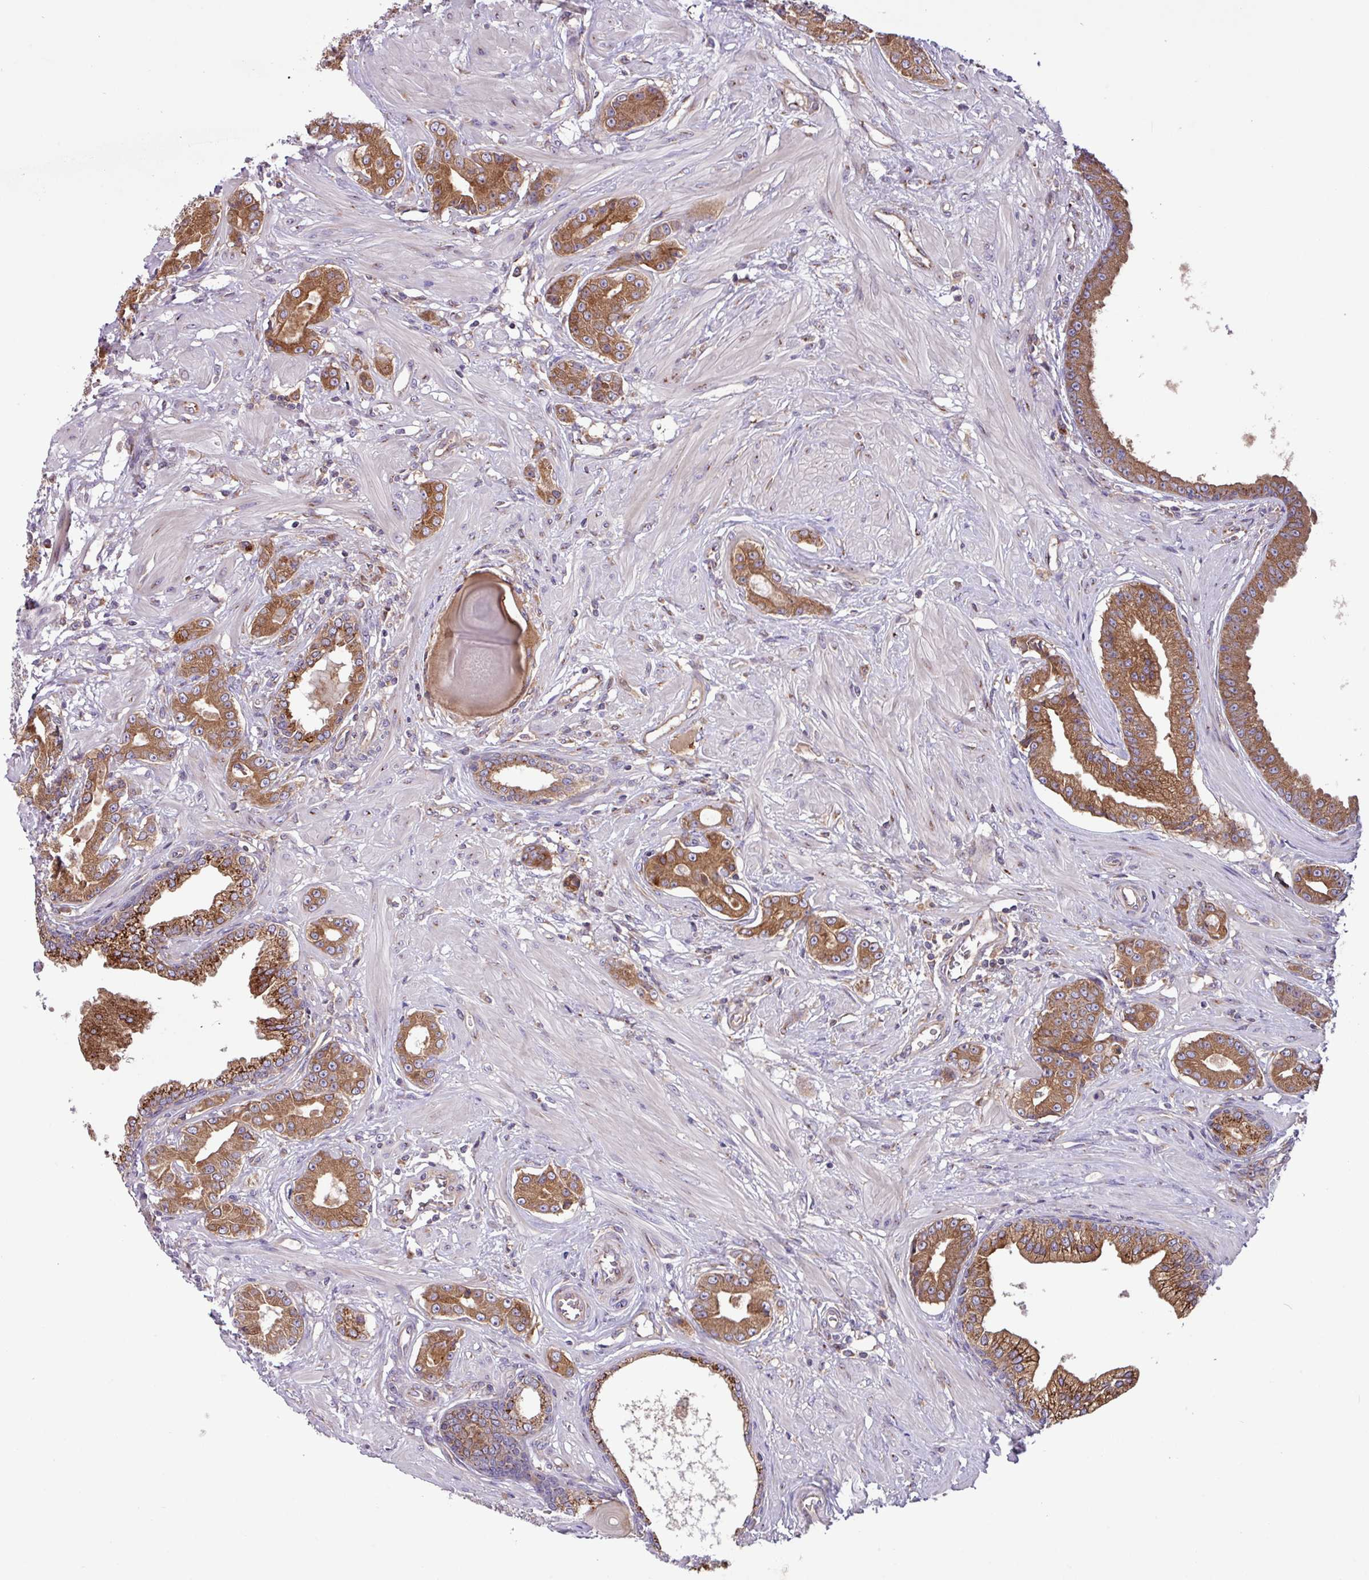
{"staining": {"intensity": "moderate", "quantity": ">75%", "location": "cytoplasmic/membranous"}, "tissue": "prostate cancer", "cell_type": "Tumor cells", "image_type": "cancer", "snomed": [{"axis": "morphology", "description": "Adenocarcinoma, Low grade"}, {"axis": "topography", "description": "Prostate"}], "caption": "A brown stain labels moderate cytoplasmic/membranous staining of a protein in human prostate cancer (adenocarcinoma (low-grade)) tumor cells.", "gene": "RAB19", "patient": {"sex": "male", "age": 64}}